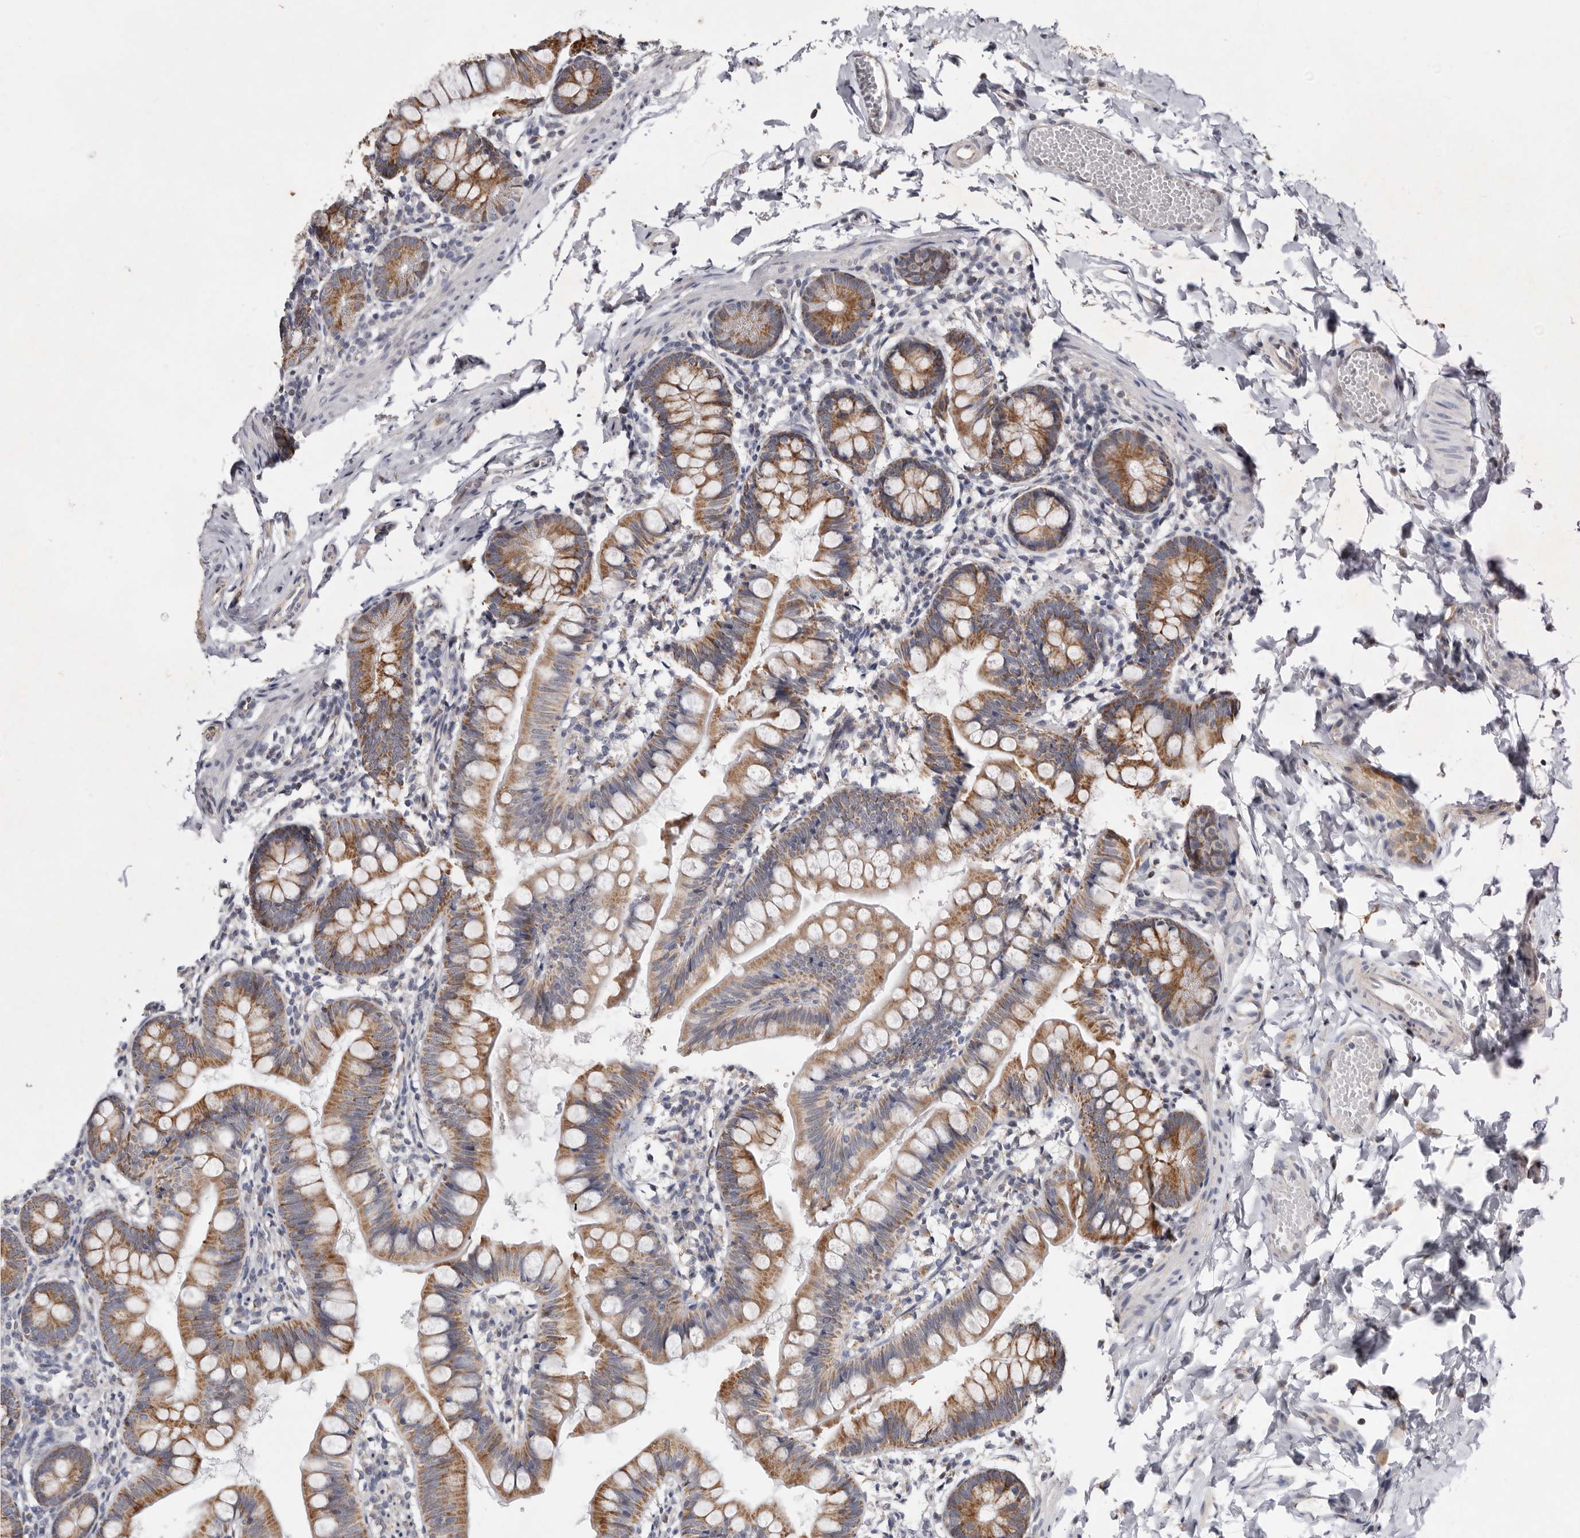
{"staining": {"intensity": "moderate", "quantity": ">75%", "location": "cytoplasmic/membranous"}, "tissue": "small intestine", "cell_type": "Glandular cells", "image_type": "normal", "snomed": [{"axis": "morphology", "description": "Normal tissue, NOS"}, {"axis": "topography", "description": "Small intestine"}], "caption": "Small intestine stained with immunohistochemistry (IHC) shows moderate cytoplasmic/membranous positivity in about >75% of glandular cells. The staining was performed using DAB, with brown indicating positive protein expression. Nuclei are stained blue with hematoxylin.", "gene": "MRPL18", "patient": {"sex": "male", "age": 7}}